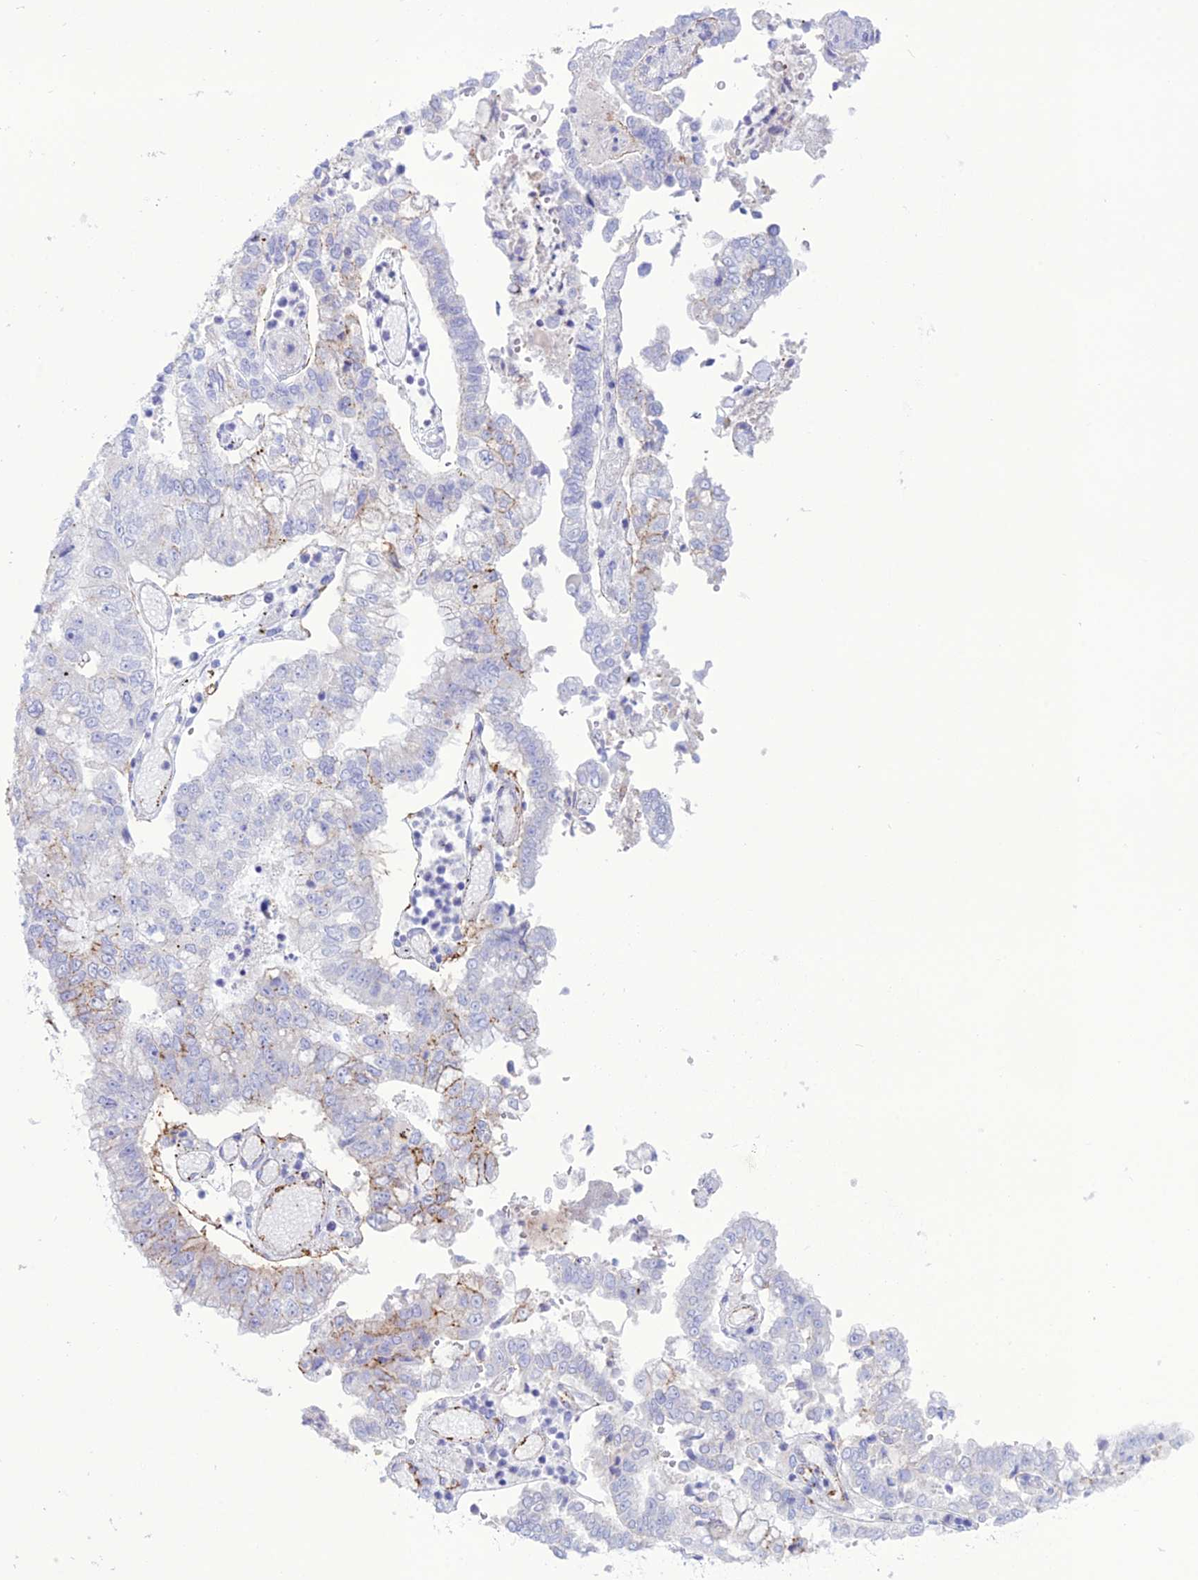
{"staining": {"intensity": "negative", "quantity": "none", "location": "none"}, "tissue": "stomach cancer", "cell_type": "Tumor cells", "image_type": "cancer", "snomed": [{"axis": "morphology", "description": "Adenocarcinoma, NOS"}, {"axis": "topography", "description": "Stomach"}], "caption": "Immunohistochemistry (IHC) histopathology image of adenocarcinoma (stomach) stained for a protein (brown), which exhibits no staining in tumor cells. (IHC, brightfield microscopy, high magnification).", "gene": "CDC42EP5", "patient": {"sex": "male", "age": 76}}